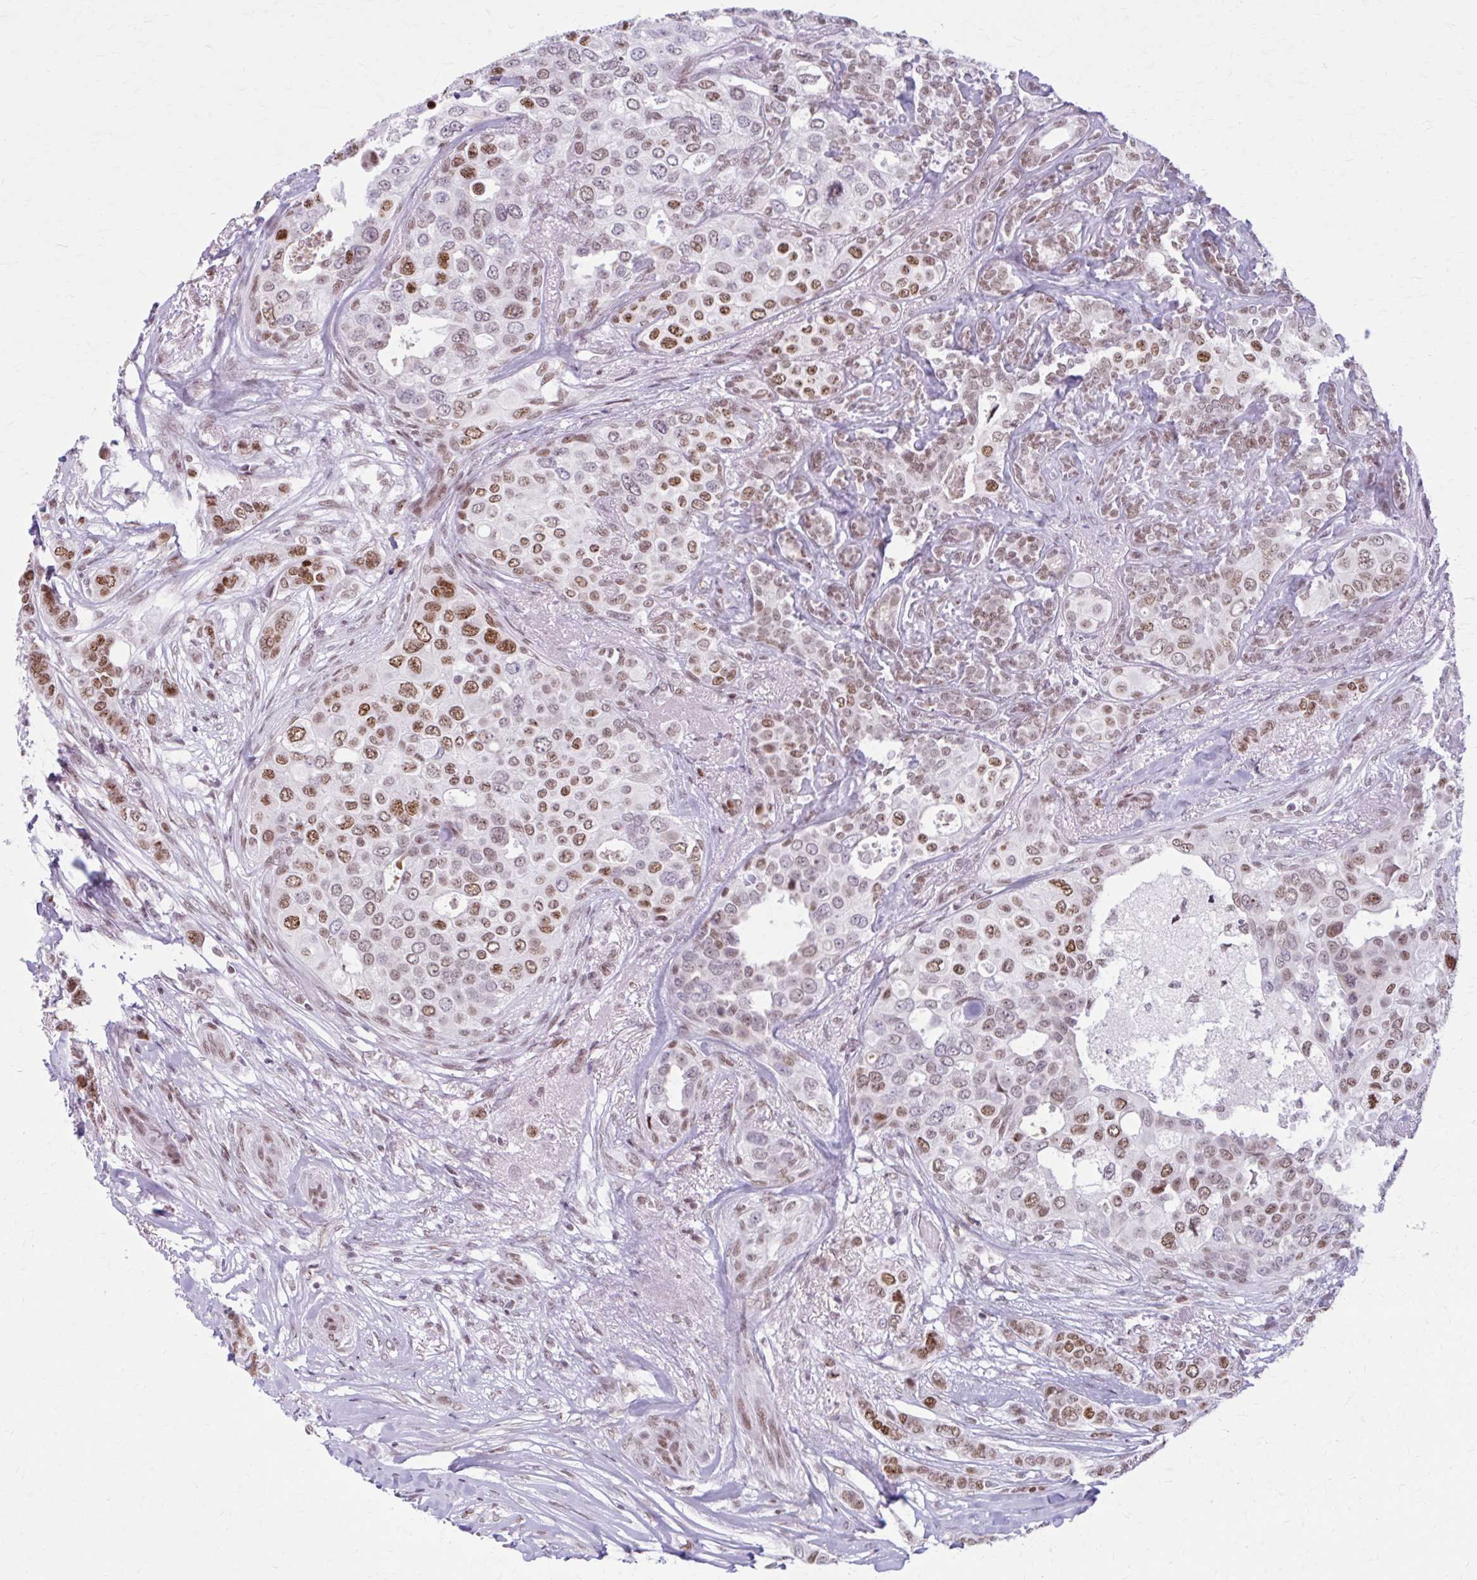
{"staining": {"intensity": "moderate", "quantity": ">75%", "location": "nuclear"}, "tissue": "breast cancer", "cell_type": "Tumor cells", "image_type": "cancer", "snomed": [{"axis": "morphology", "description": "Lobular carcinoma"}, {"axis": "topography", "description": "Breast"}], "caption": "A medium amount of moderate nuclear expression is identified in about >75% of tumor cells in breast cancer (lobular carcinoma) tissue.", "gene": "PABIR1", "patient": {"sex": "female", "age": 51}}